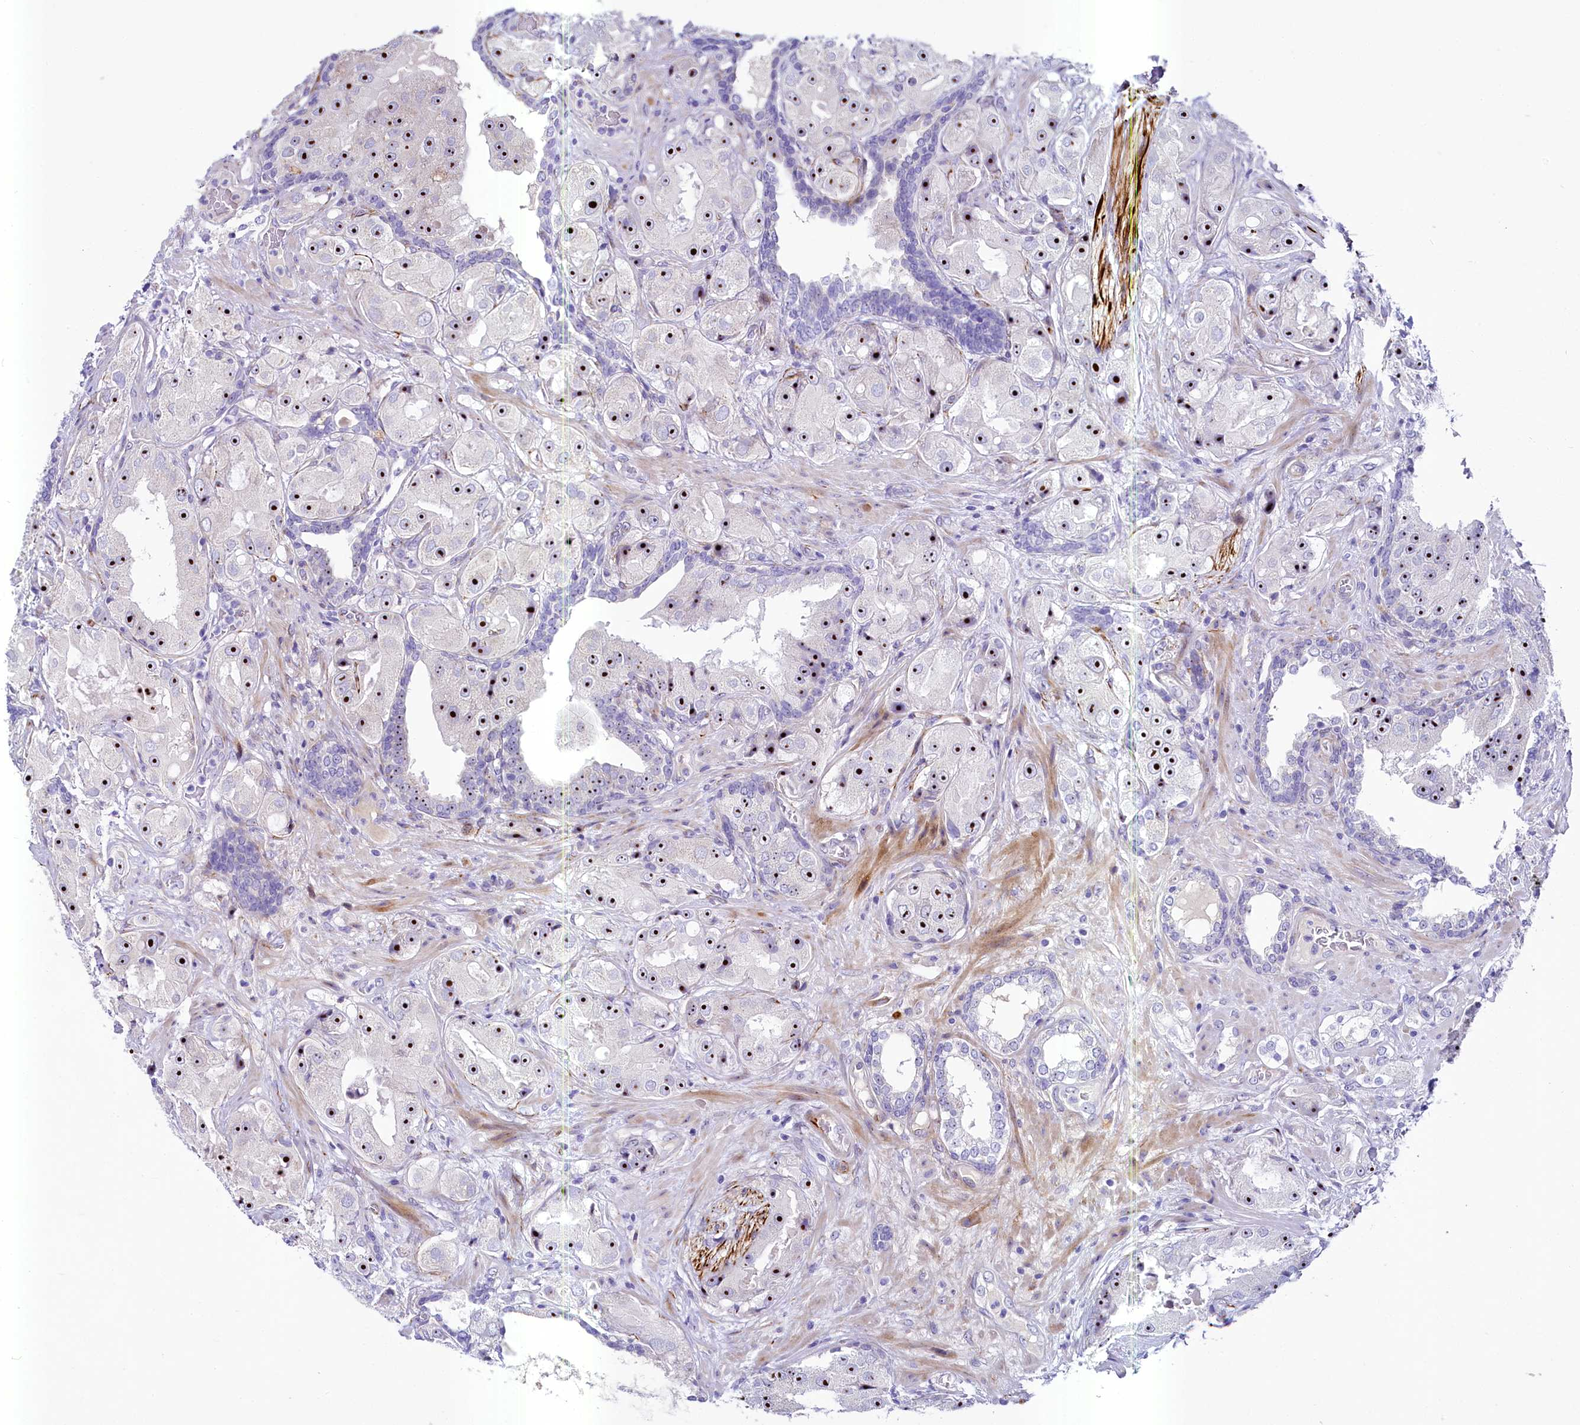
{"staining": {"intensity": "strong", "quantity": ">75%", "location": "nuclear"}, "tissue": "prostate cancer", "cell_type": "Tumor cells", "image_type": "cancer", "snomed": [{"axis": "morphology", "description": "Adenocarcinoma, High grade"}, {"axis": "topography", "description": "Prostate"}], "caption": "Protein analysis of high-grade adenocarcinoma (prostate) tissue shows strong nuclear expression in about >75% of tumor cells.", "gene": "SH3TC2", "patient": {"sex": "male", "age": 73}}